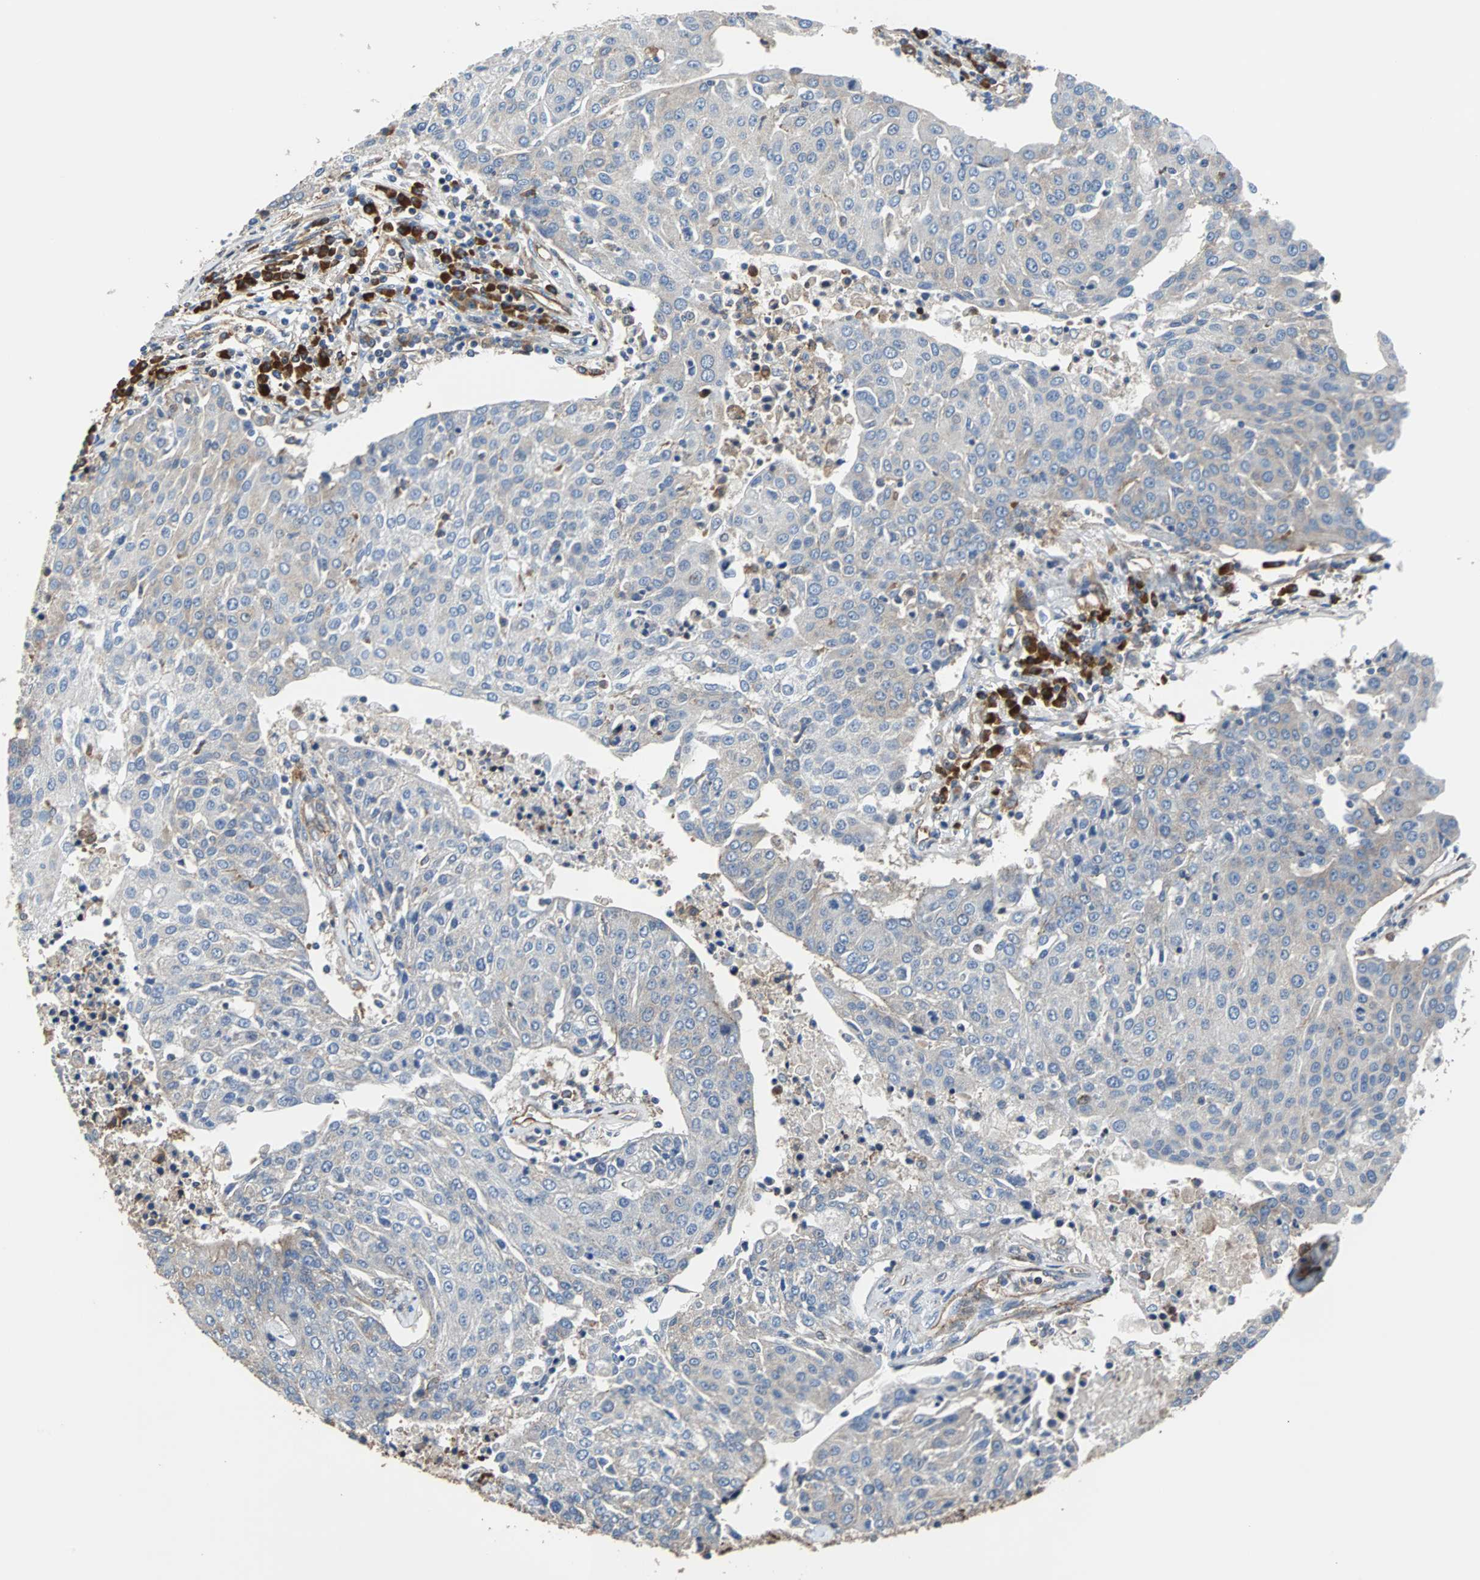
{"staining": {"intensity": "weak", "quantity": ">75%", "location": "cytoplasmic/membranous"}, "tissue": "urothelial cancer", "cell_type": "Tumor cells", "image_type": "cancer", "snomed": [{"axis": "morphology", "description": "Urothelial carcinoma, High grade"}, {"axis": "topography", "description": "Urinary bladder"}], "caption": "Brown immunohistochemical staining in human urothelial cancer exhibits weak cytoplasmic/membranous staining in approximately >75% of tumor cells.", "gene": "PLCG2", "patient": {"sex": "female", "age": 85}}